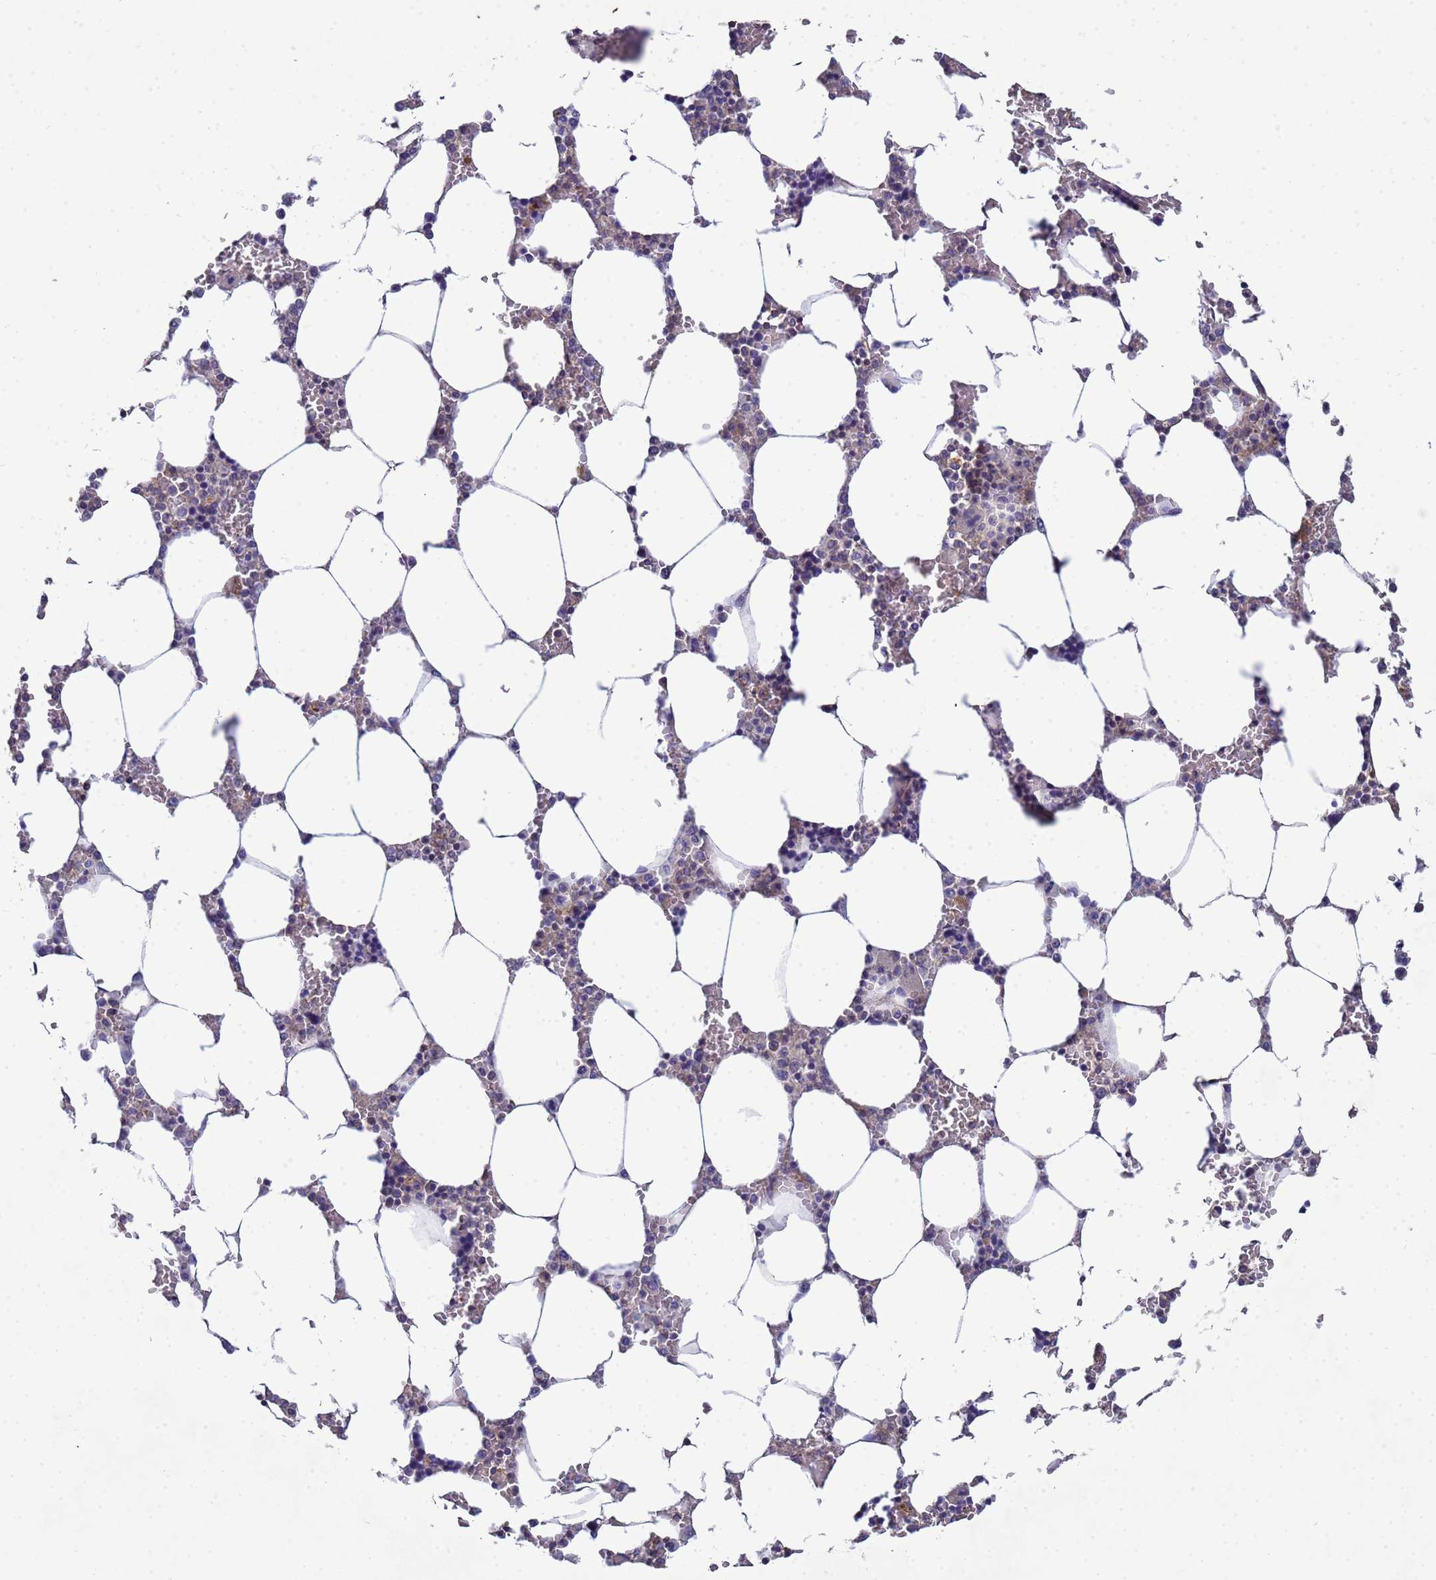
{"staining": {"intensity": "weak", "quantity": "<25%", "location": "cytoplasmic/membranous"}, "tissue": "bone marrow", "cell_type": "Hematopoietic cells", "image_type": "normal", "snomed": [{"axis": "morphology", "description": "Normal tissue, NOS"}, {"axis": "topography", "description": "Bone marrow"}], "caption": "Immunohistochemistry (IHC) image of normal bone marrow stained for a protein (brown), which shows no positivity in hematopoietic cells.", "gene": "CDC34", "patient": {"sex": "male", "age": 64}}